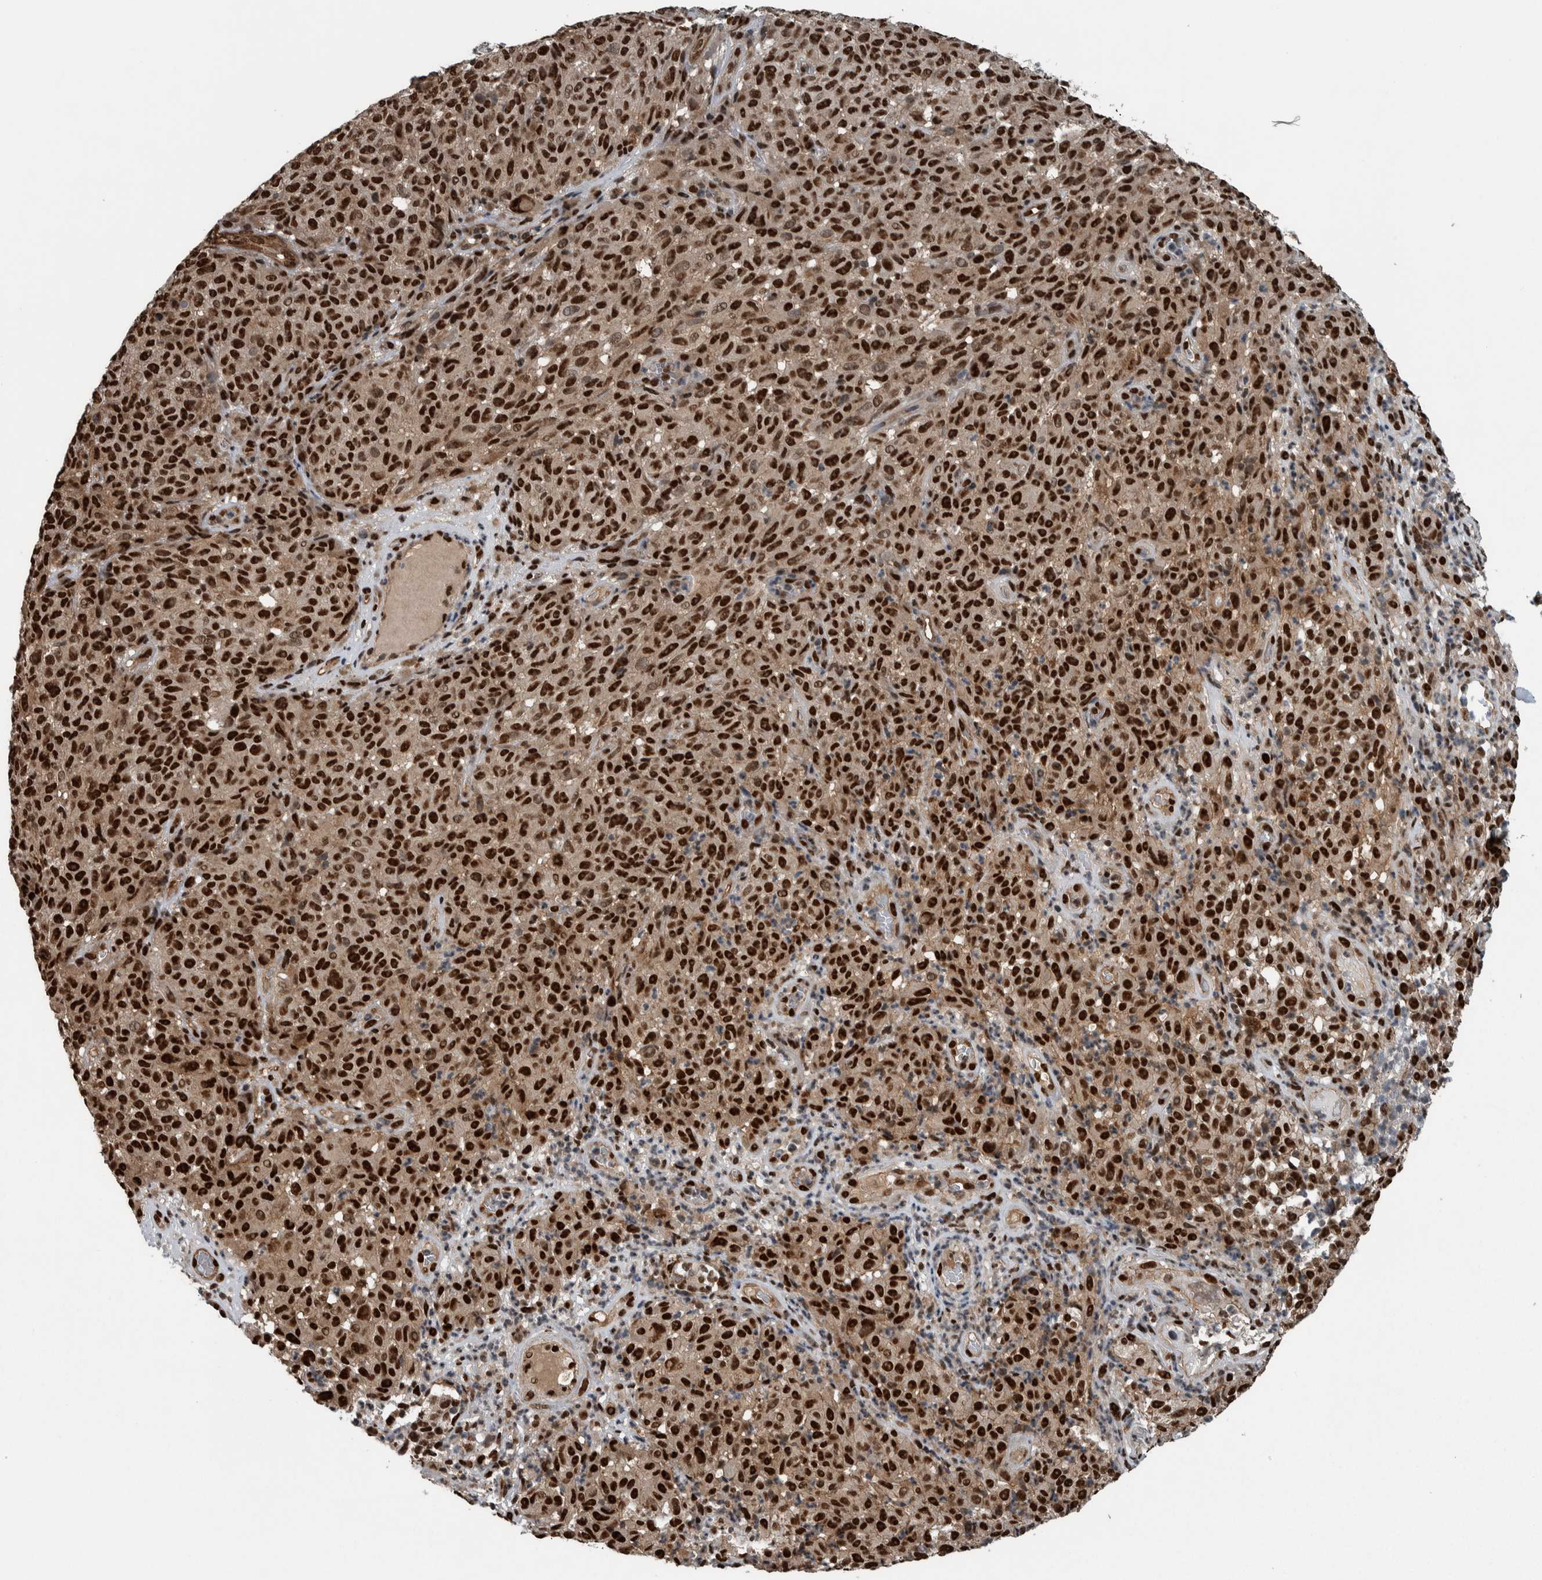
{"staining": {"intensity": "strong", "quantity": ">75%", "location": "nuclear"}, "tissue": "melanoma", "cell_type": "Tumor cells", "image_type": "cancer", "snomed": [{"axis": "morphology", "description": "Malignant melanoma, NOS"}, {"axis": "topography", "description": "Skin"}], "caption": "Melanoma stained for a protein (brown) reveals strong nuclear positive expression in about >75% of tumor cells.", "gene": "FAM135B", "patient": {"sex": "female", "age": 82}}